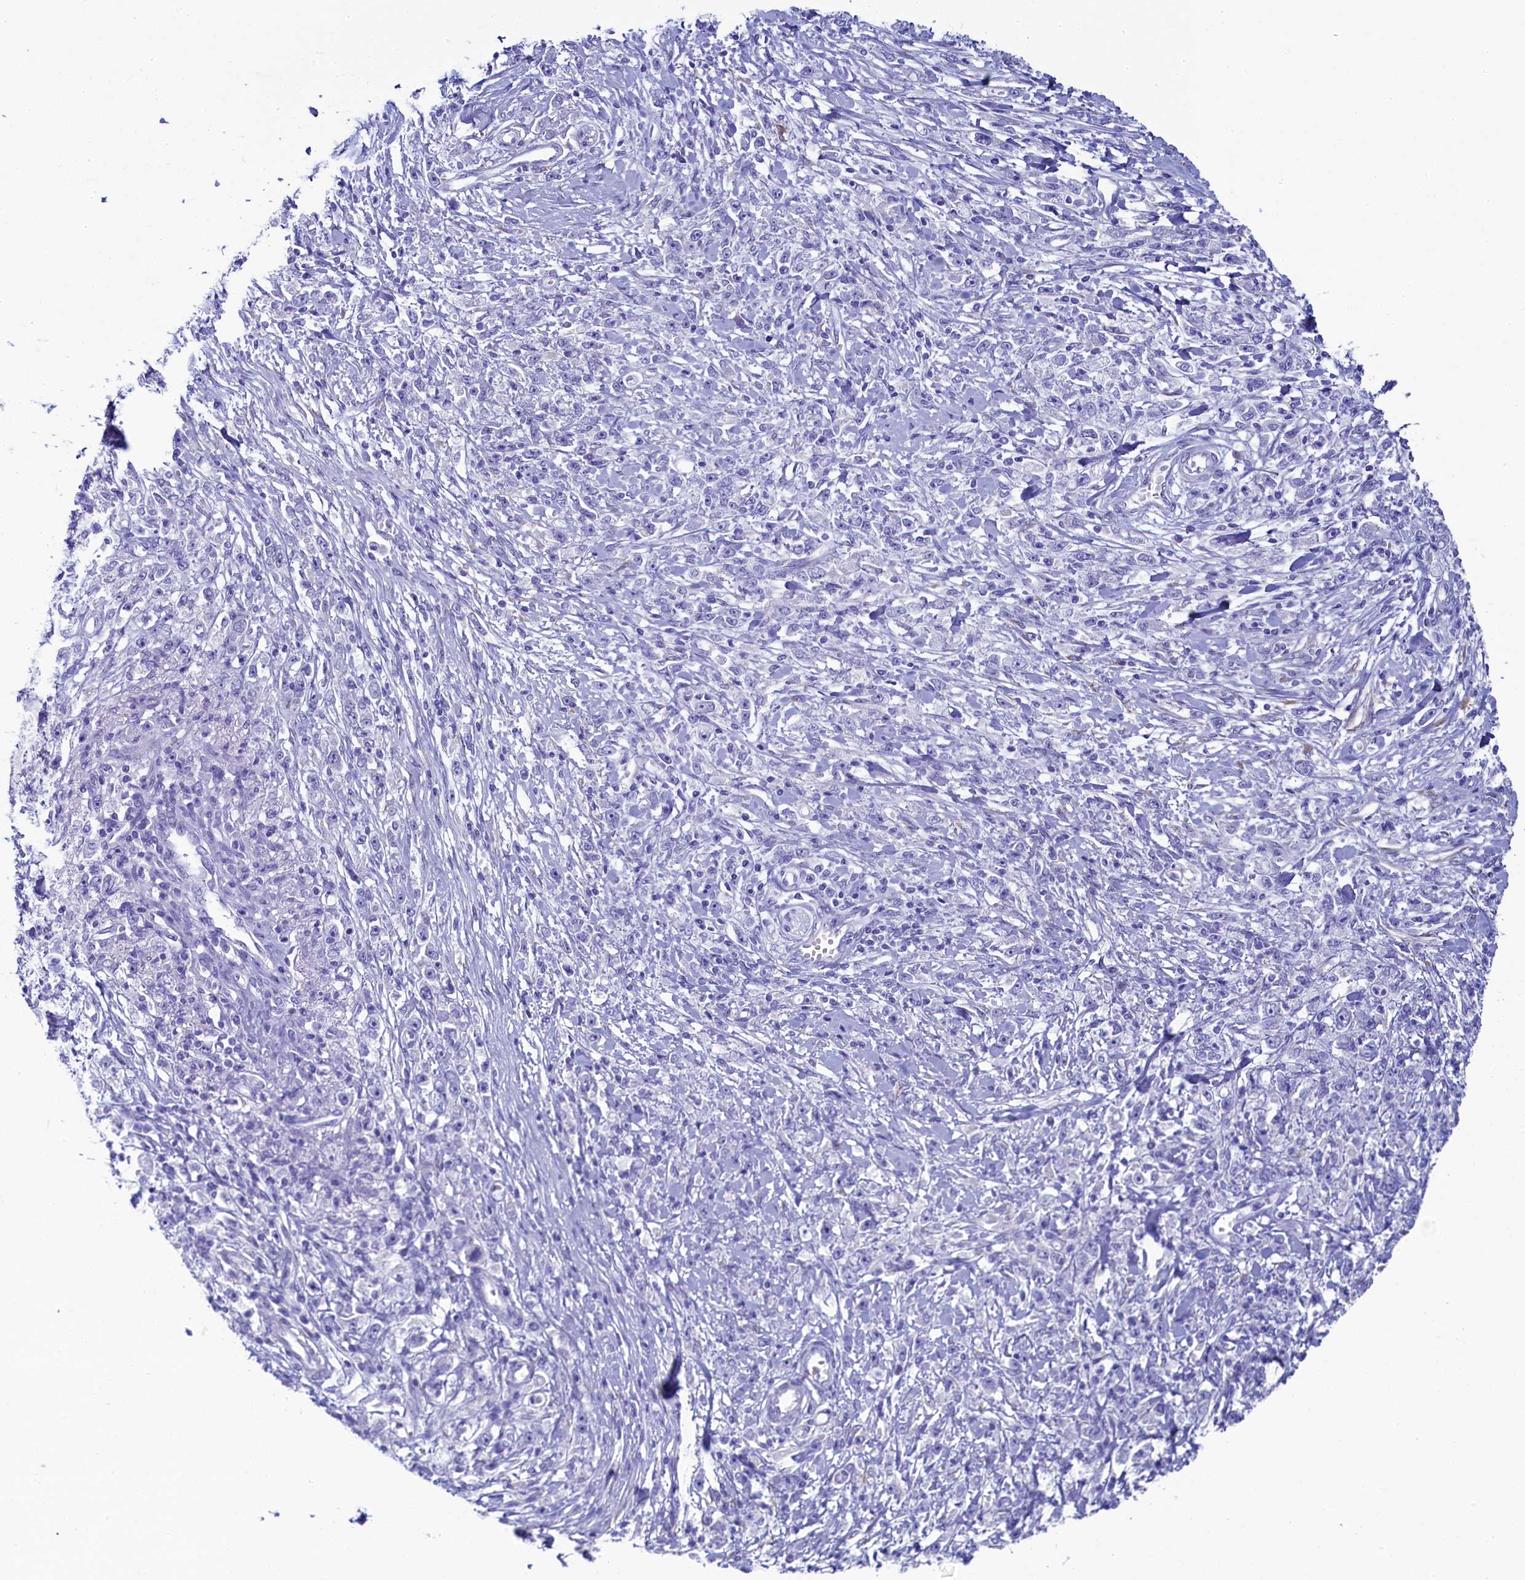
{"staining": {"intensity": "negative", "quantity": "none", "location": "none"}, "tissue": "stomach cancer", "cell_type": "Tumor cells", "image_type": "cancer", "snomed": [{"axis": "morphology", "description": "Adenocarcinoma, NOS"}, {"axis": "topography", "description": "Stomach"}], "caption": "IHC micrograph of stomach cancer stained for a protein (brown), which shows no expression in tumor cells. (DAB immunohistochemistry (IHC), high magnification).", "gene": "SKA3", "patient": {"sex": "female", "age": 59}}